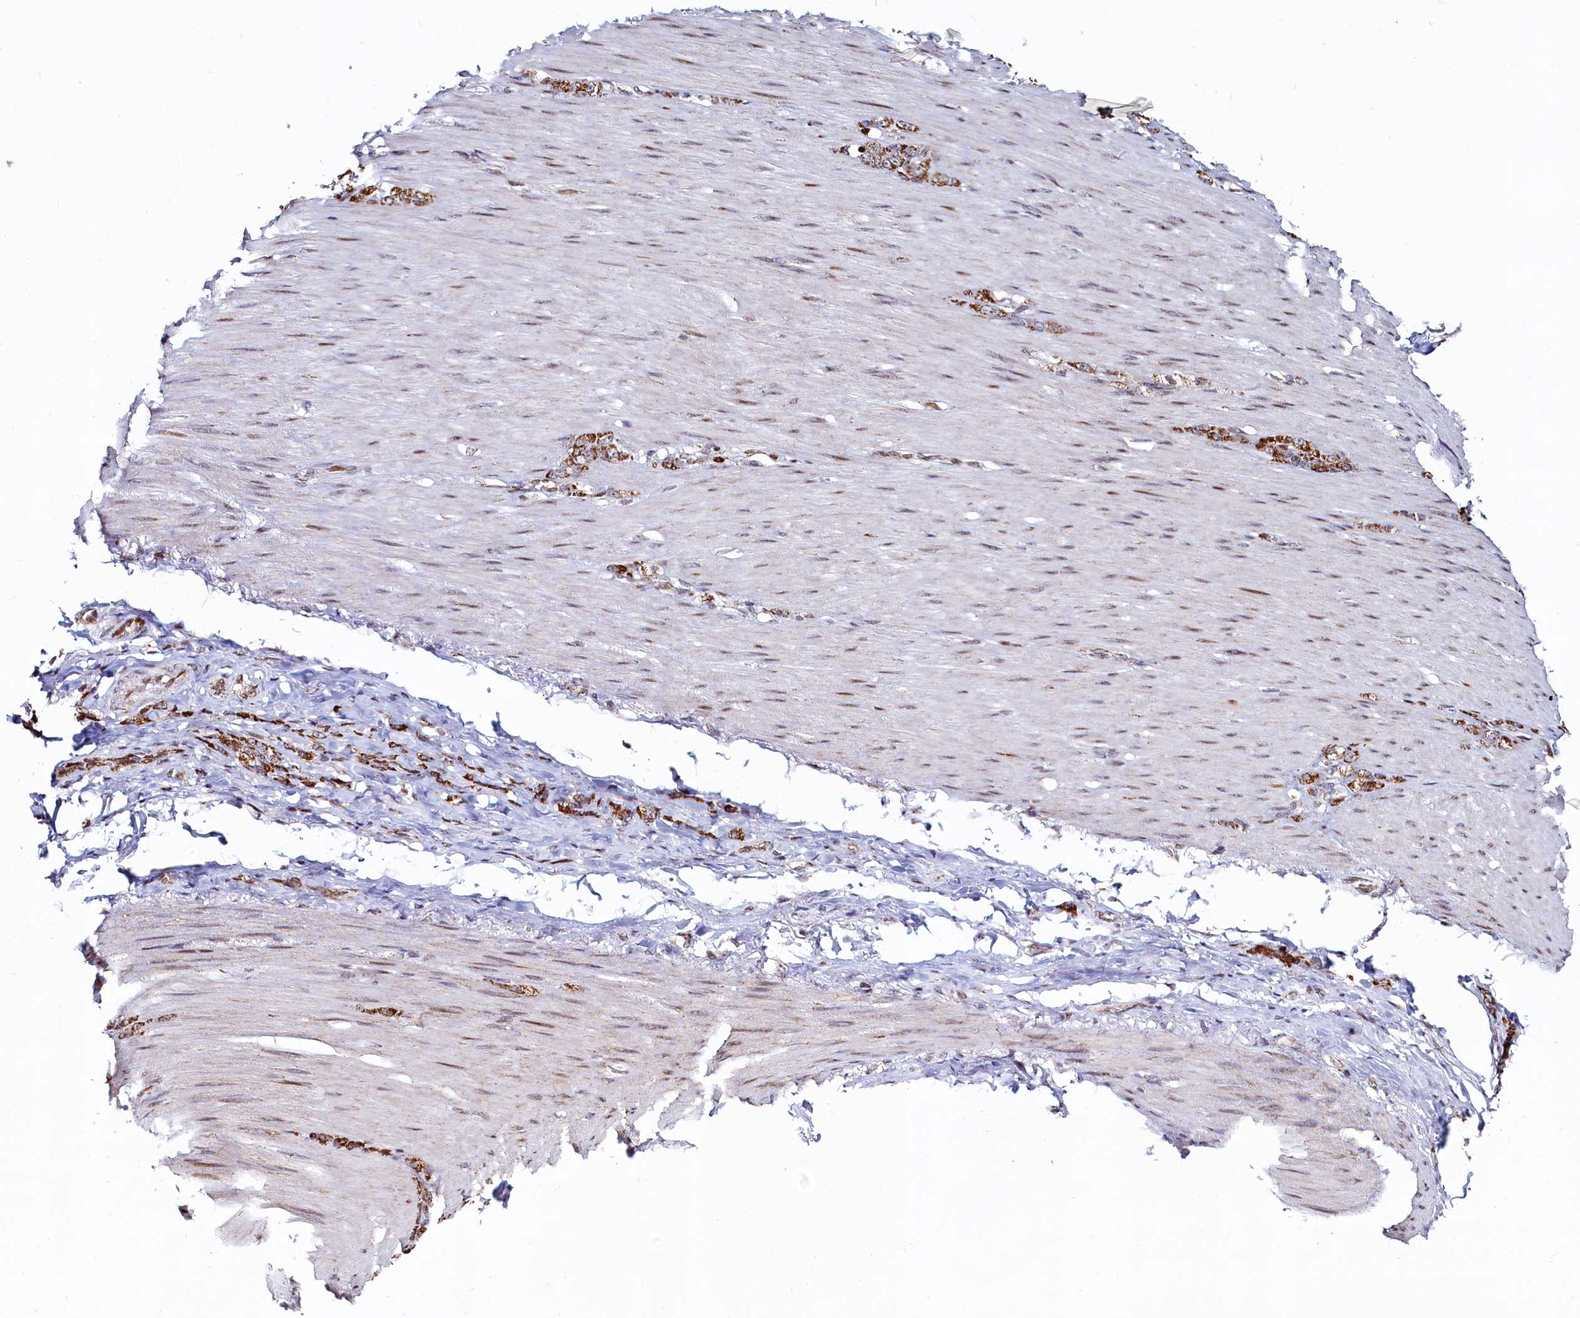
{"staining": {"intensity": "moderate", "quantity": ">75%", "location": "cytoplasmic/membranous"}, "tissue": "stomach cancer", "cell_type": "Tumor cells", "image_type": "cancer", "snomed": [{"axis": "morphology", "description": "Normal tissue, NOS"}, {"axis": "morphology", "description": "Adenocarcinoma, NOS"}, {"axis": "topography", "description": "Stomach"}], "caption": "Stomach cancer (adenocarcinoma) stained with a protein marker displays moderate staining in tumor cells.", "gene": "HDGFL3", "patient": {"sex": "male", "age": 82}}